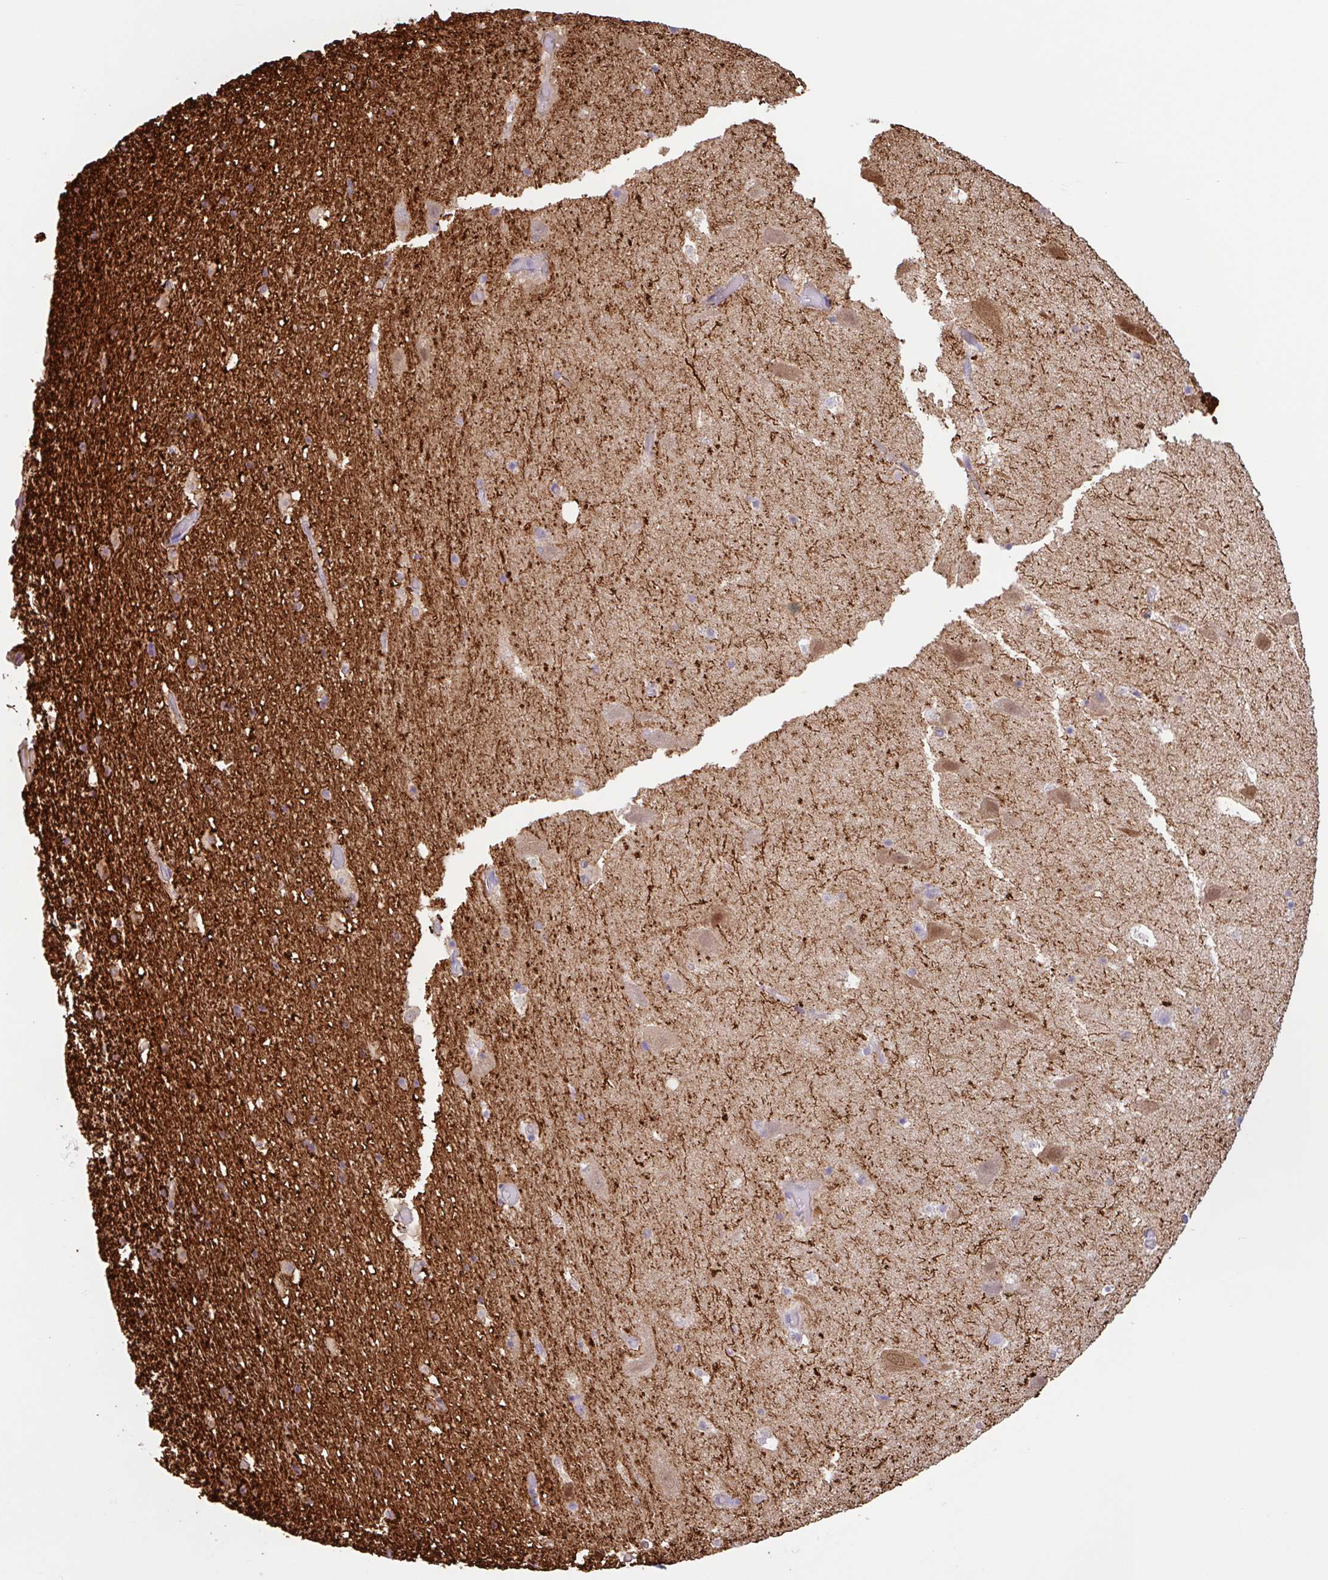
{"staining": {"intensity": "negative", "quantity": "none", "location": "none"}, "tissue": "hippocampus", "cell_type": "Glial cells", "image_type": "normal", "snomed": [{"axis": "morphology", "description": "Normal tissue, NOS"}, {"axis": "topography", "description": "Hippocampus"}], "caption": "IHC of normal hippocampus demonstrates no expression in glial cells. The staining is performed using DAB (3,3'-diaminobenzidine) brown chromogen with nuclei counter-stained in using hematoxylin.", "gene": "ZNF790", "patient": {"sex": "female", "age": 42}}